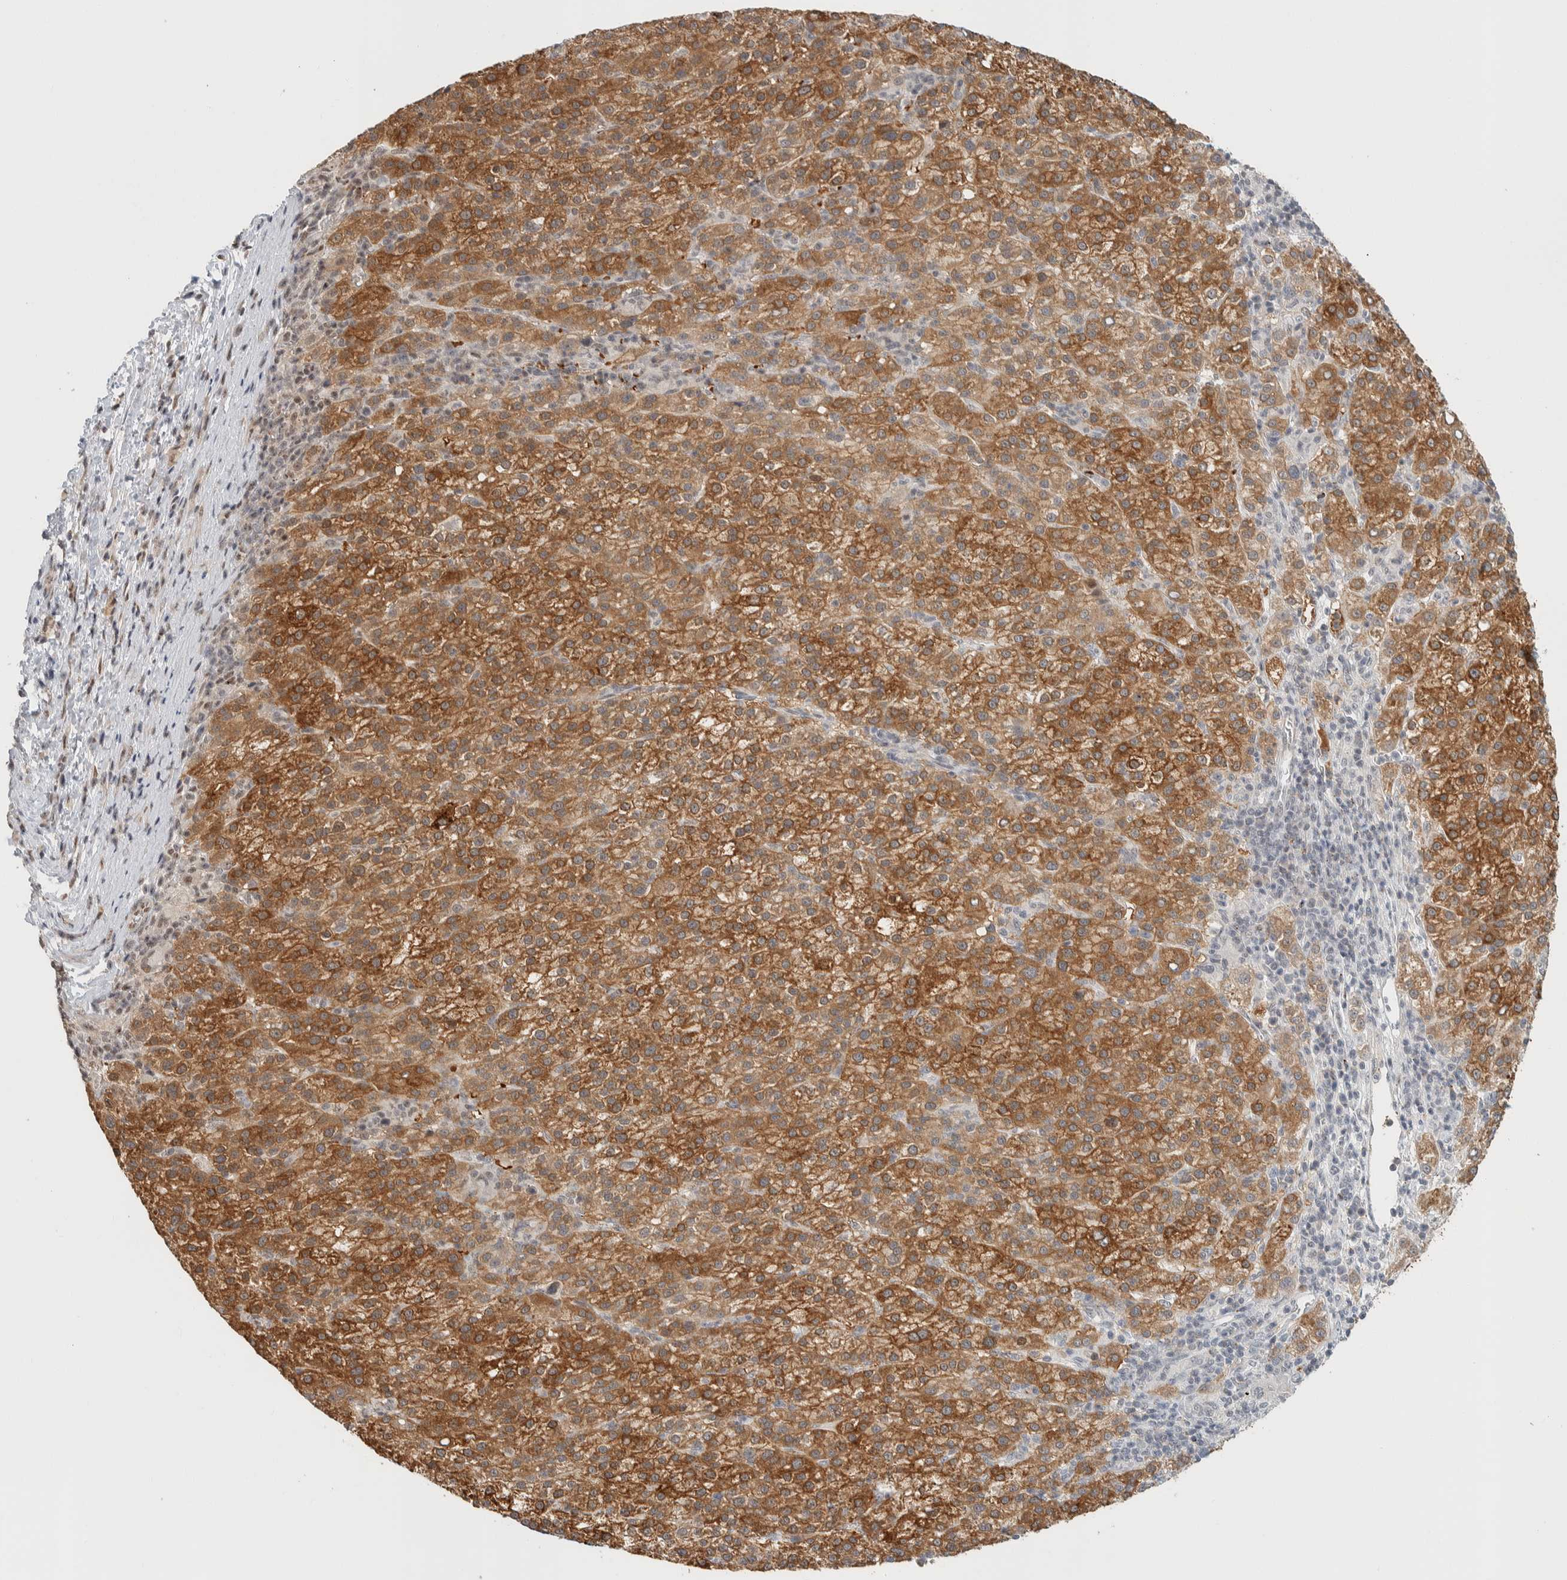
{"staining": {"intensity": "strong", "quantity": ">75%", "location": "cytoplasmic/membranous"}, "tissue": "liver cancer", "cell_type": "Tumor cells", "image_type": "cancer", "snomed": [{"axis": "morphology", "description": "Carcinoma, Hepatocellular, NOS"}, {"axis": "topography", "description": "Liver"}], "caption": "Tumor cells demonstrate strong cytoplasmic/membranous staining in approximately >75% of cells in liver cancer.", "gene": "ZBTB2", "patient": {"sex": "female", "age": 58}}